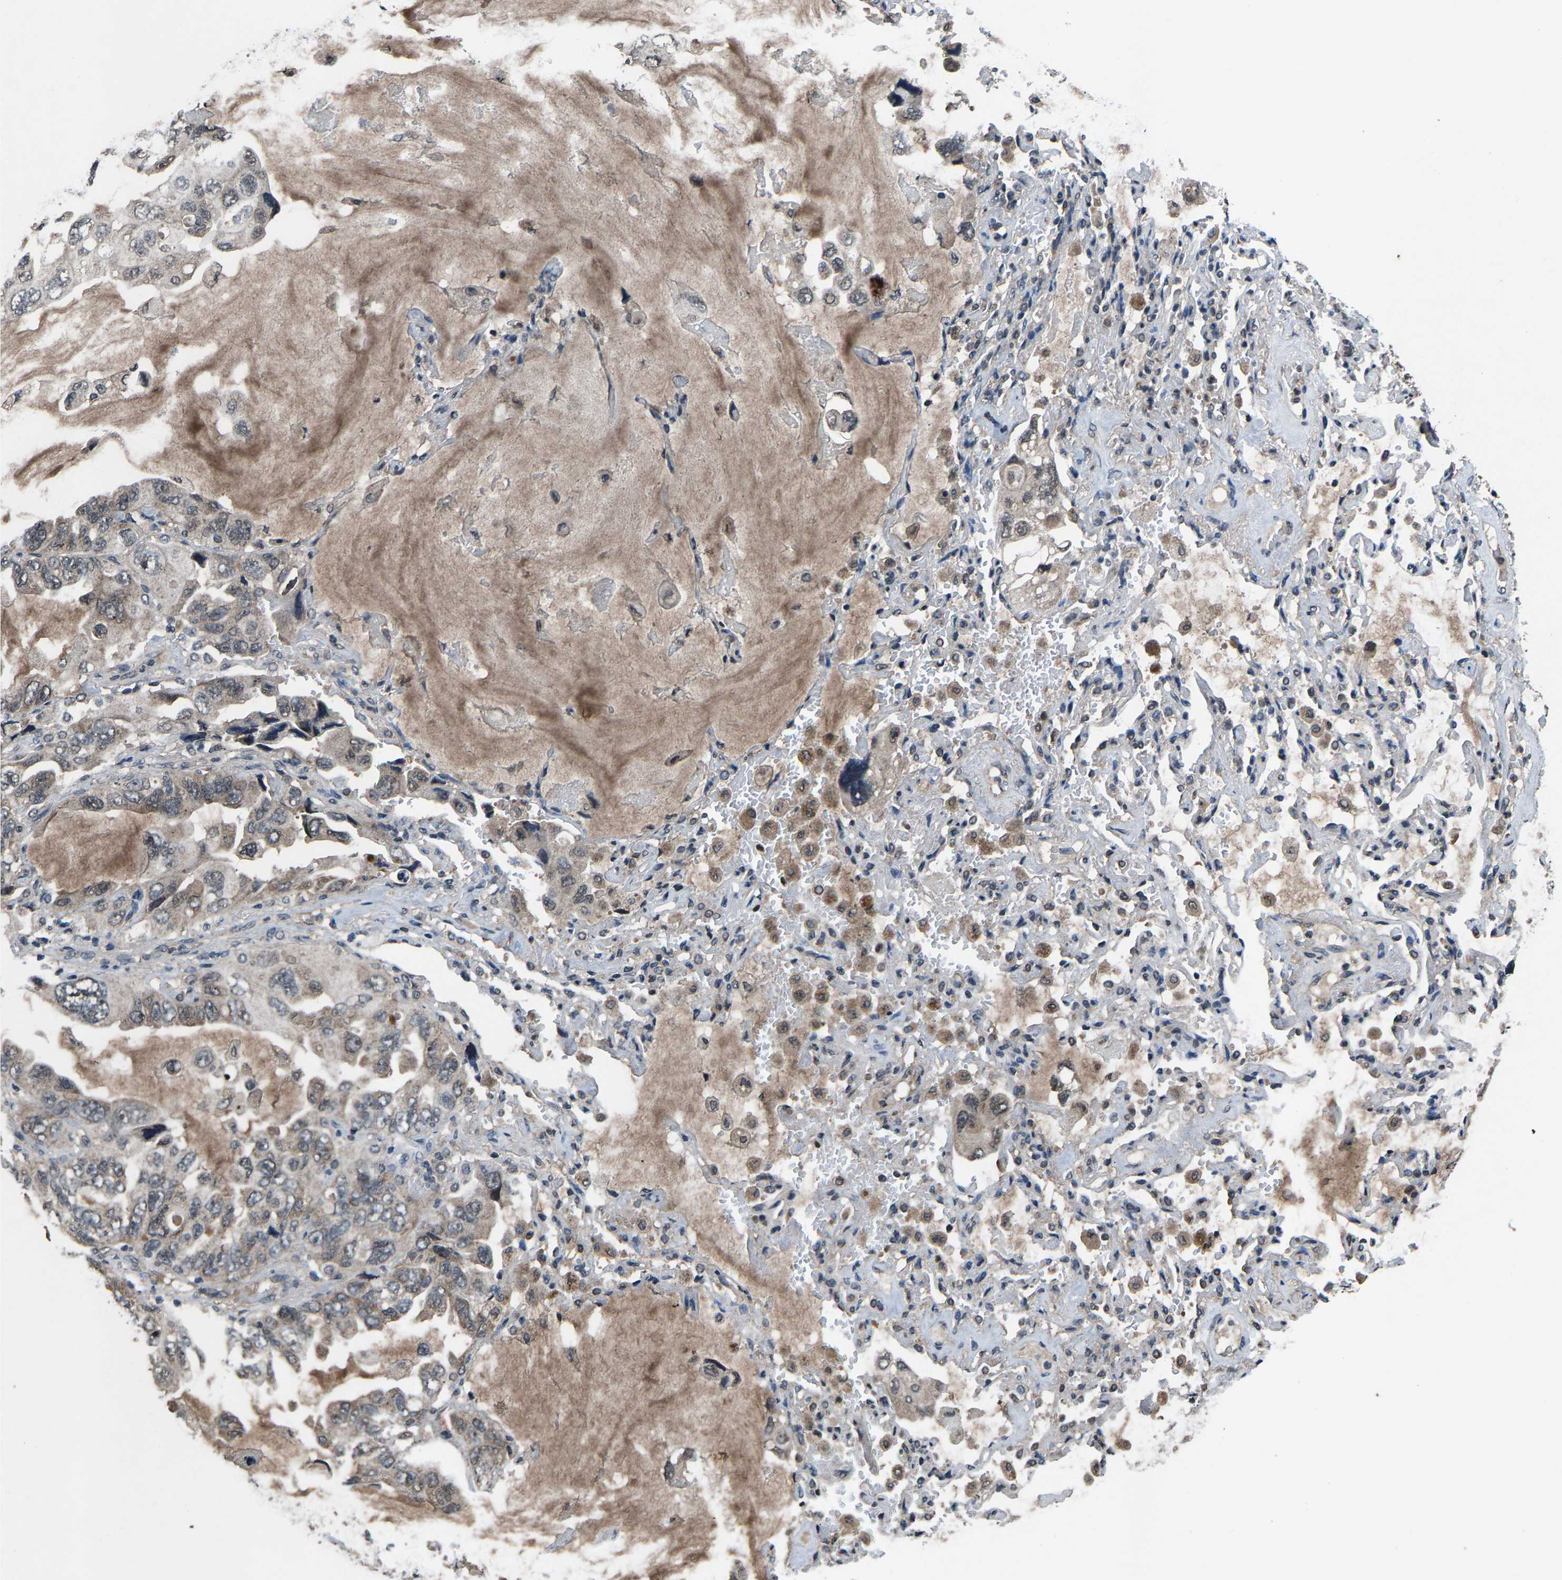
{"staining": {"intensity": "weak", "quantity": "25%-75%", "location": "cytoplasmic/membranous"}, "tissue": "lung cancer", "cell_type": "Tumor cells", "image_type": "cancer", "snomed": [{"axis": "morphology", "description": "Squamous cell carcinoma, NOS"}, {"axis": "topography", "description": "Lung"}], "caption": "This is an image of immunohistochemistry staining of lung squamous cell carcinoma, which shows weak positivity in the cytoplasmic/membranous of tumor cells.", "gene": "HUWE1", "patient": {"sex": "female", "age": 73}}